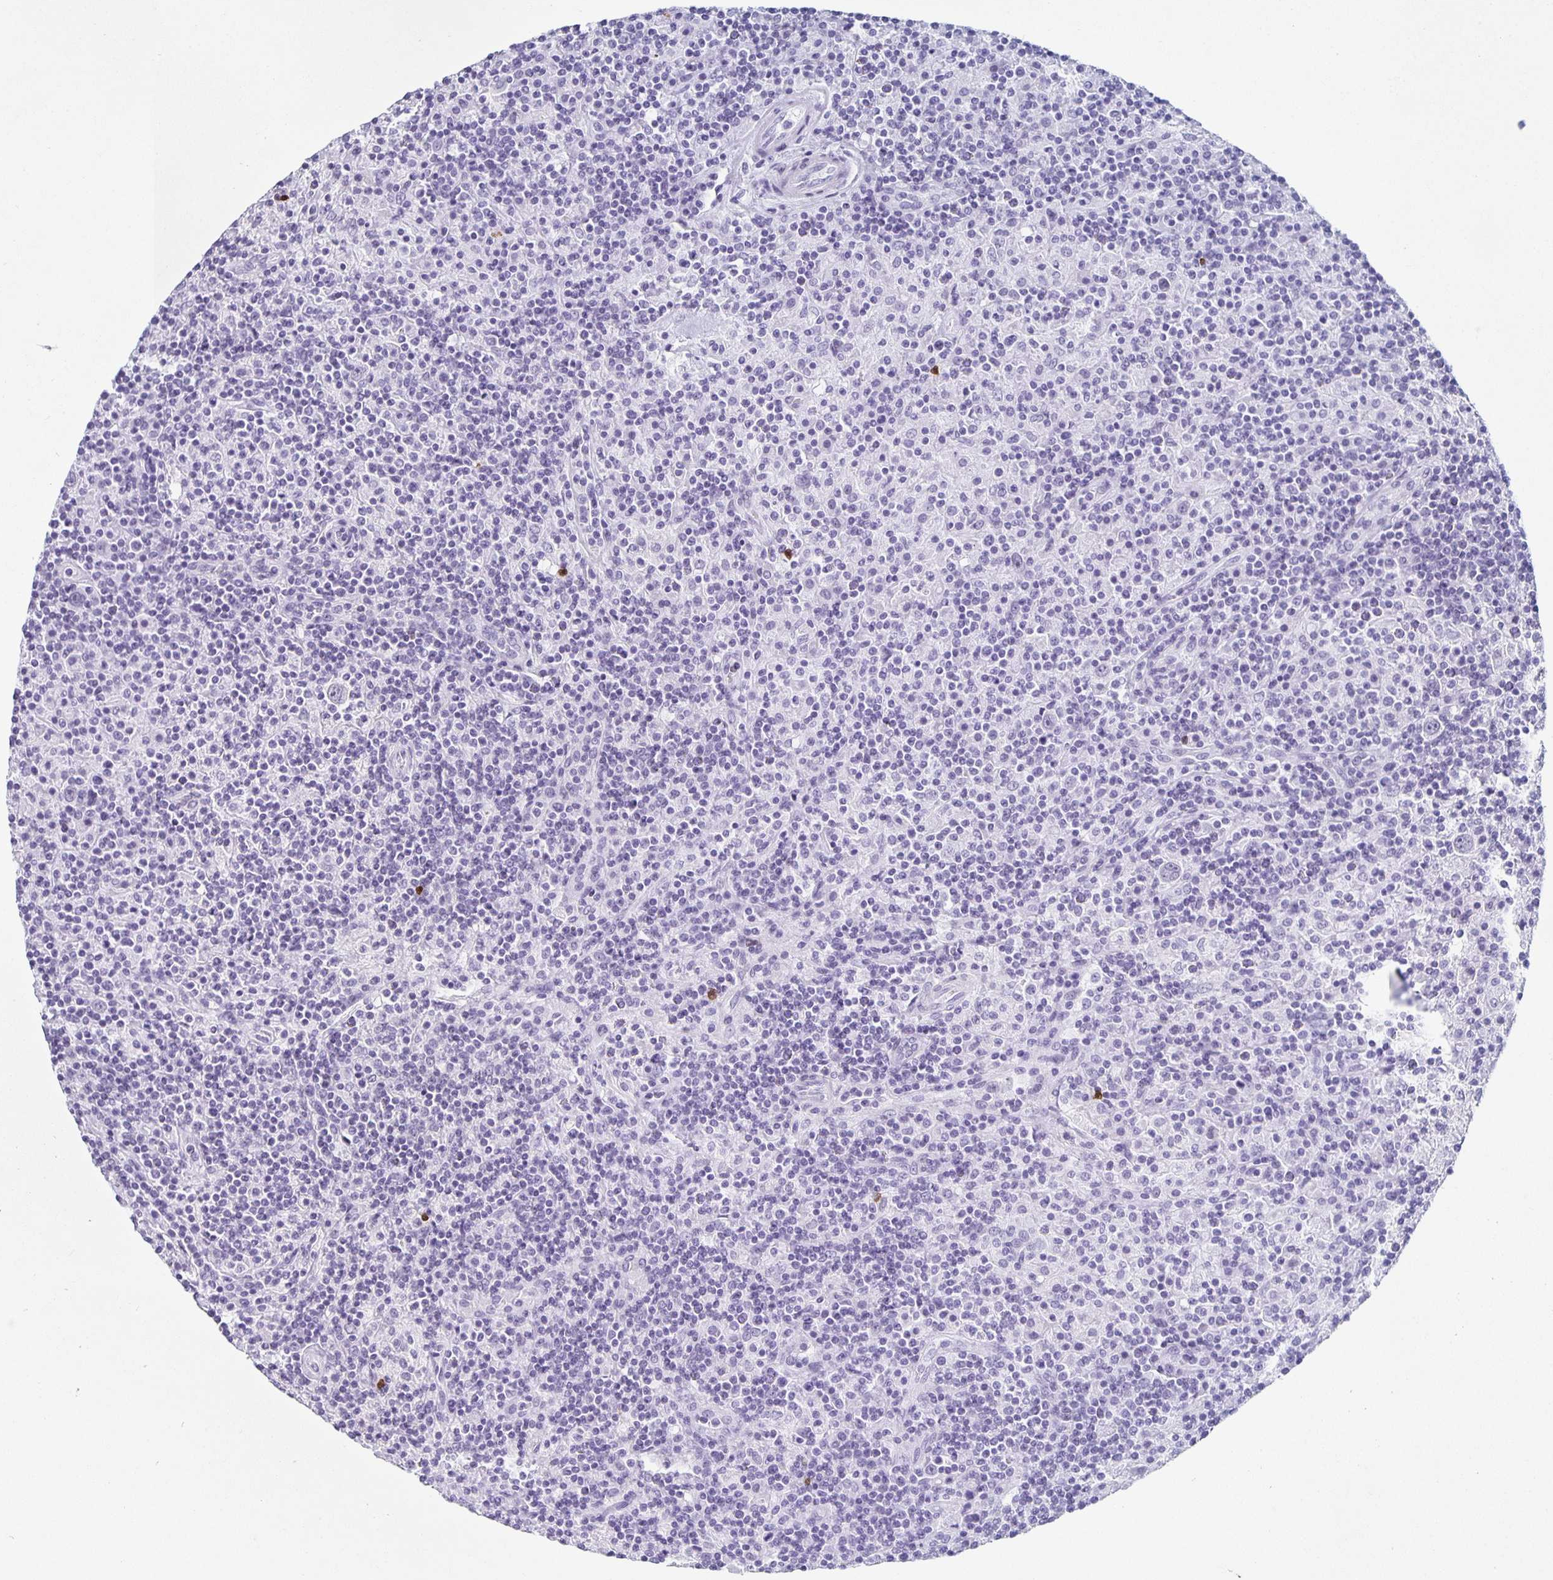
{"staining": {"intensity": "negative", "quantity": "none", "location": "none"}, "tissue": "lymphoma", "cell_type": "Tumor cells", "image_type": "cancer", "snomed": [{"axis": "morphology", "description": "Hodgkin's disease, NOS"}, {"axis": "topography", "description": "Lymph node"}], "caption": "Image shows no protein expression in tumor cells of Hodgkin's disease tissue.", "gene": "TPPP", "patient": {"sex": "male", "age": 70}}